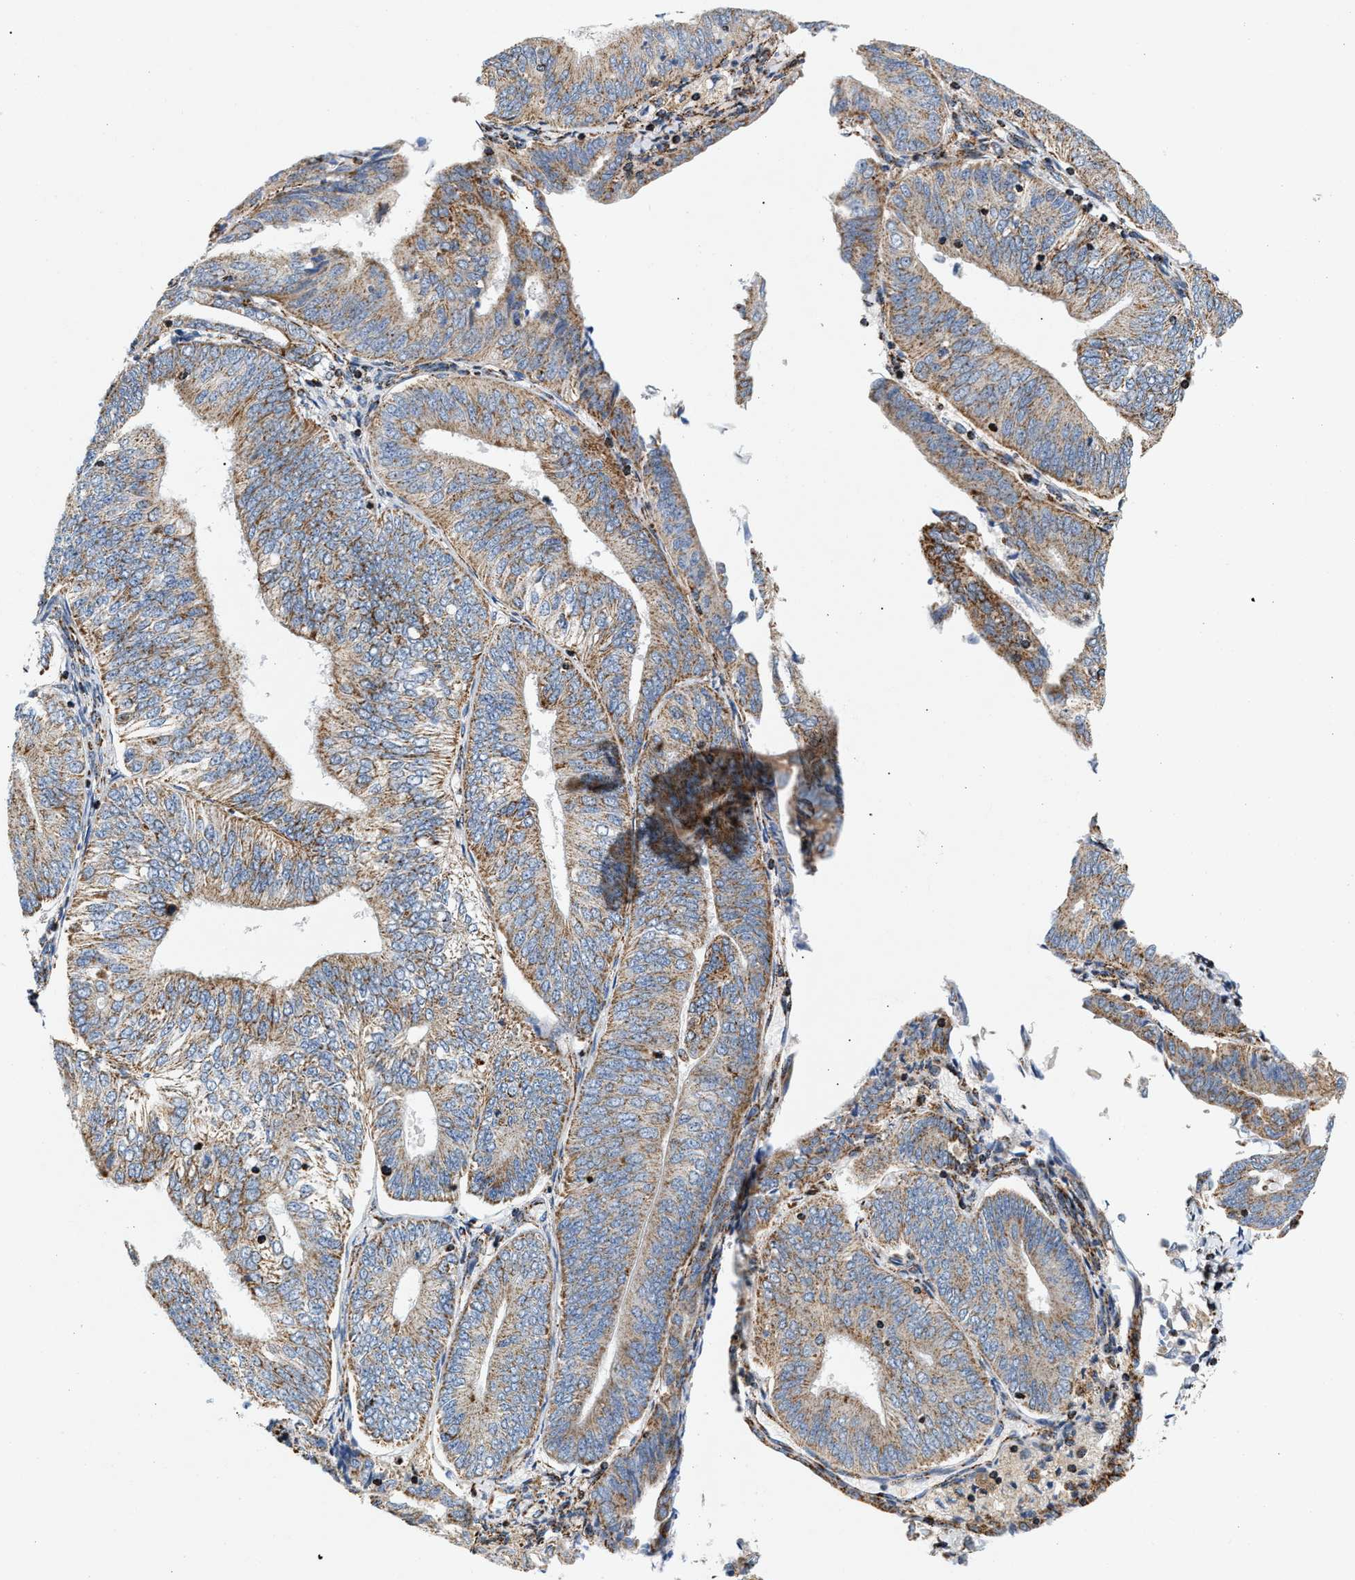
{"staining": {"intensity": "moderate", "quantity": ">75%", "location": "cytoplasmic/membranous"}, "tissue": "endometrial cancer", "cell_type": "Tumor cells", "image_type": "cancer", "snomed": [{"axis": "morphology", "description": "Adenocarcinoma, NOS"}, {"axis": "topography", "description": "Endometrium"}], "caption": "Protein staining demonstrates moderate cytoplasmic/membranous positivity in about >75% of tumor cells in adenocarcinoma (endometrial).", "gene": "PDE1A", "patient": {"sex": "female", "age": 58}}